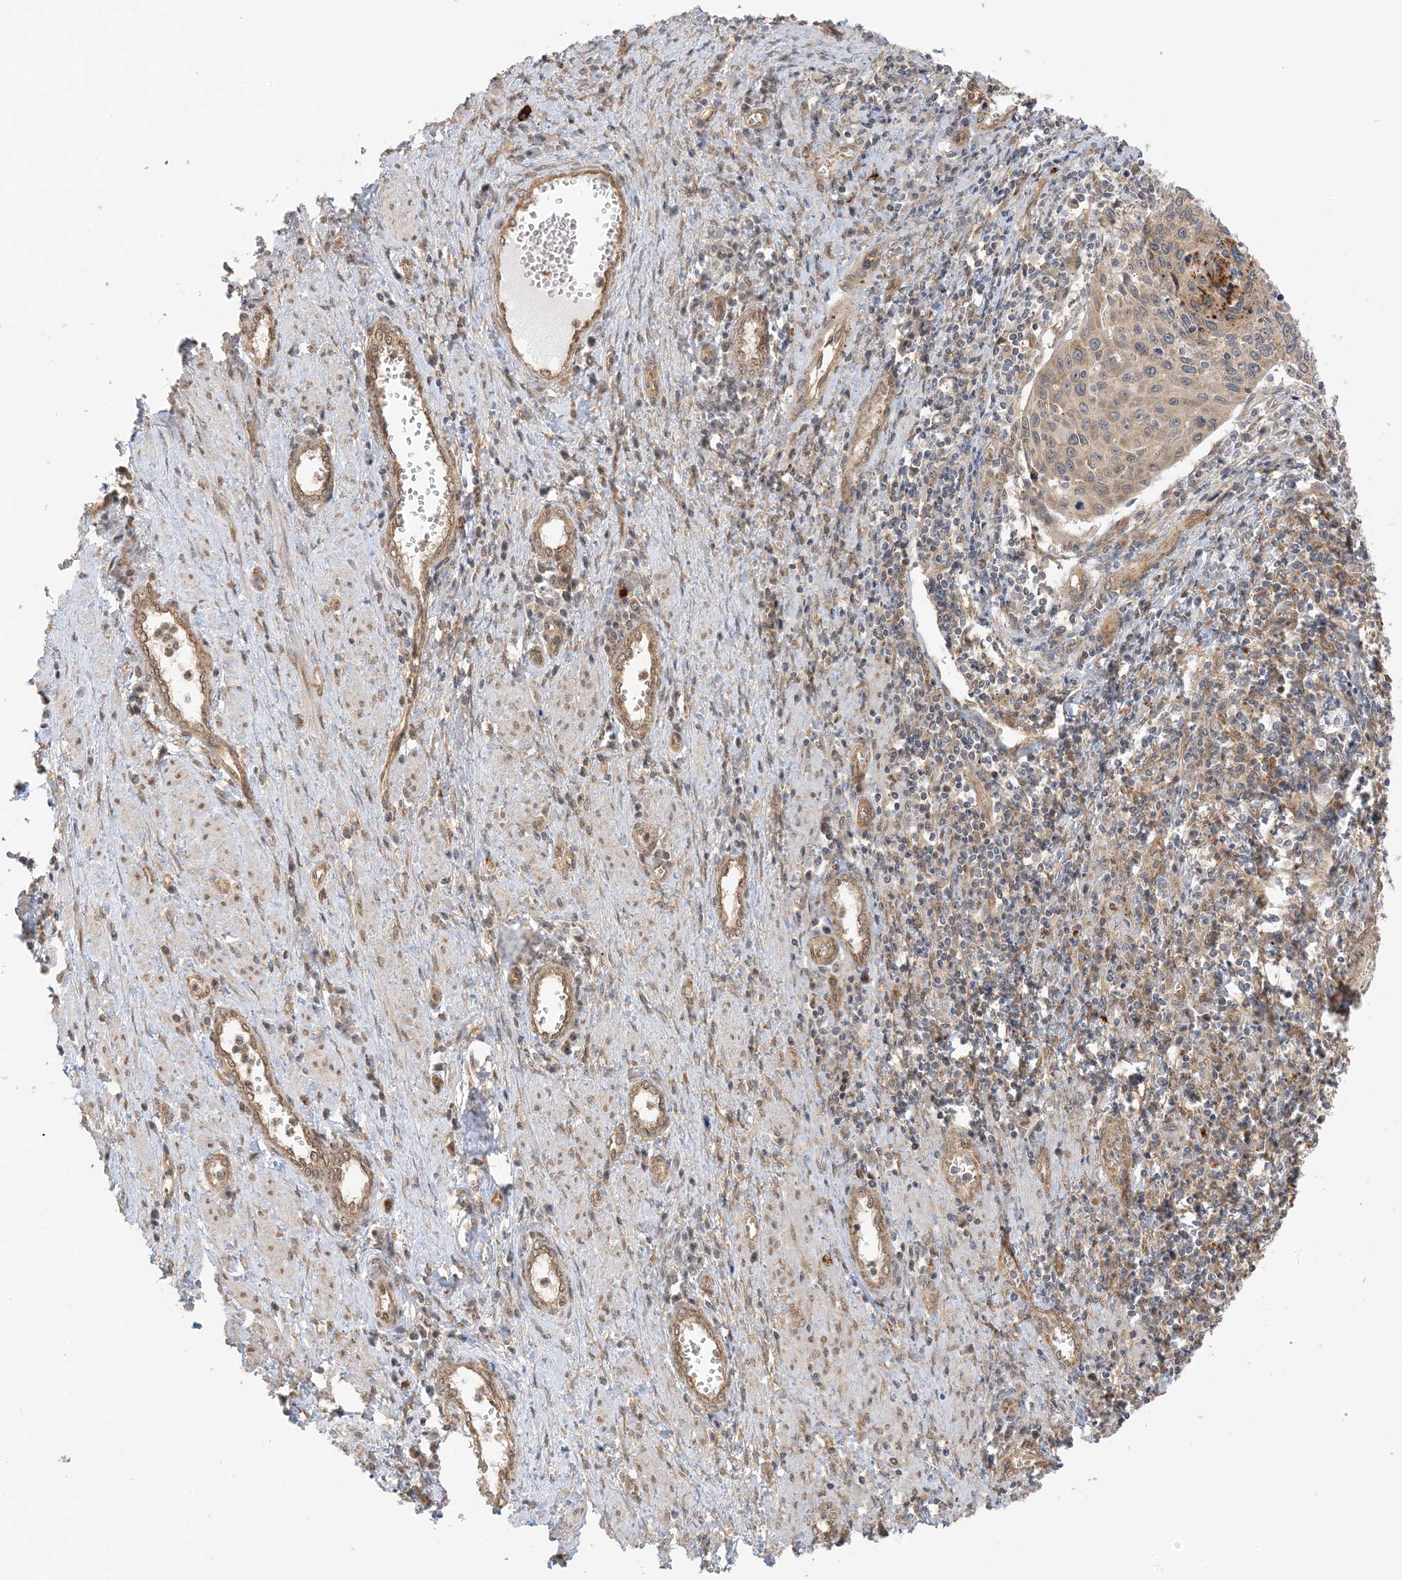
{"staining": {"intensity": "weak", "quantity": ">75%", "location": "cytoplasmic/membranous"}, "tissue": "cervical cancer", "cell_type": "Tumor cells", "image_type": "cancer", "snomed": [{"axis": "morphology", "description": "Squamous cell carcinoma, NOS"}, {"axis": "topography", "description": "Cervix"}], "caption": "Protein expression analysis of human squamous cell carcinoma (cervical) reveals weak cytoplasmic/membranous staining in approximately >75% of tumor cells. (Brightfield microscopy of DAB IHC at high magnification).", "gene": "UBAP2L", "patient": {"sex": "female", "age": 32}}